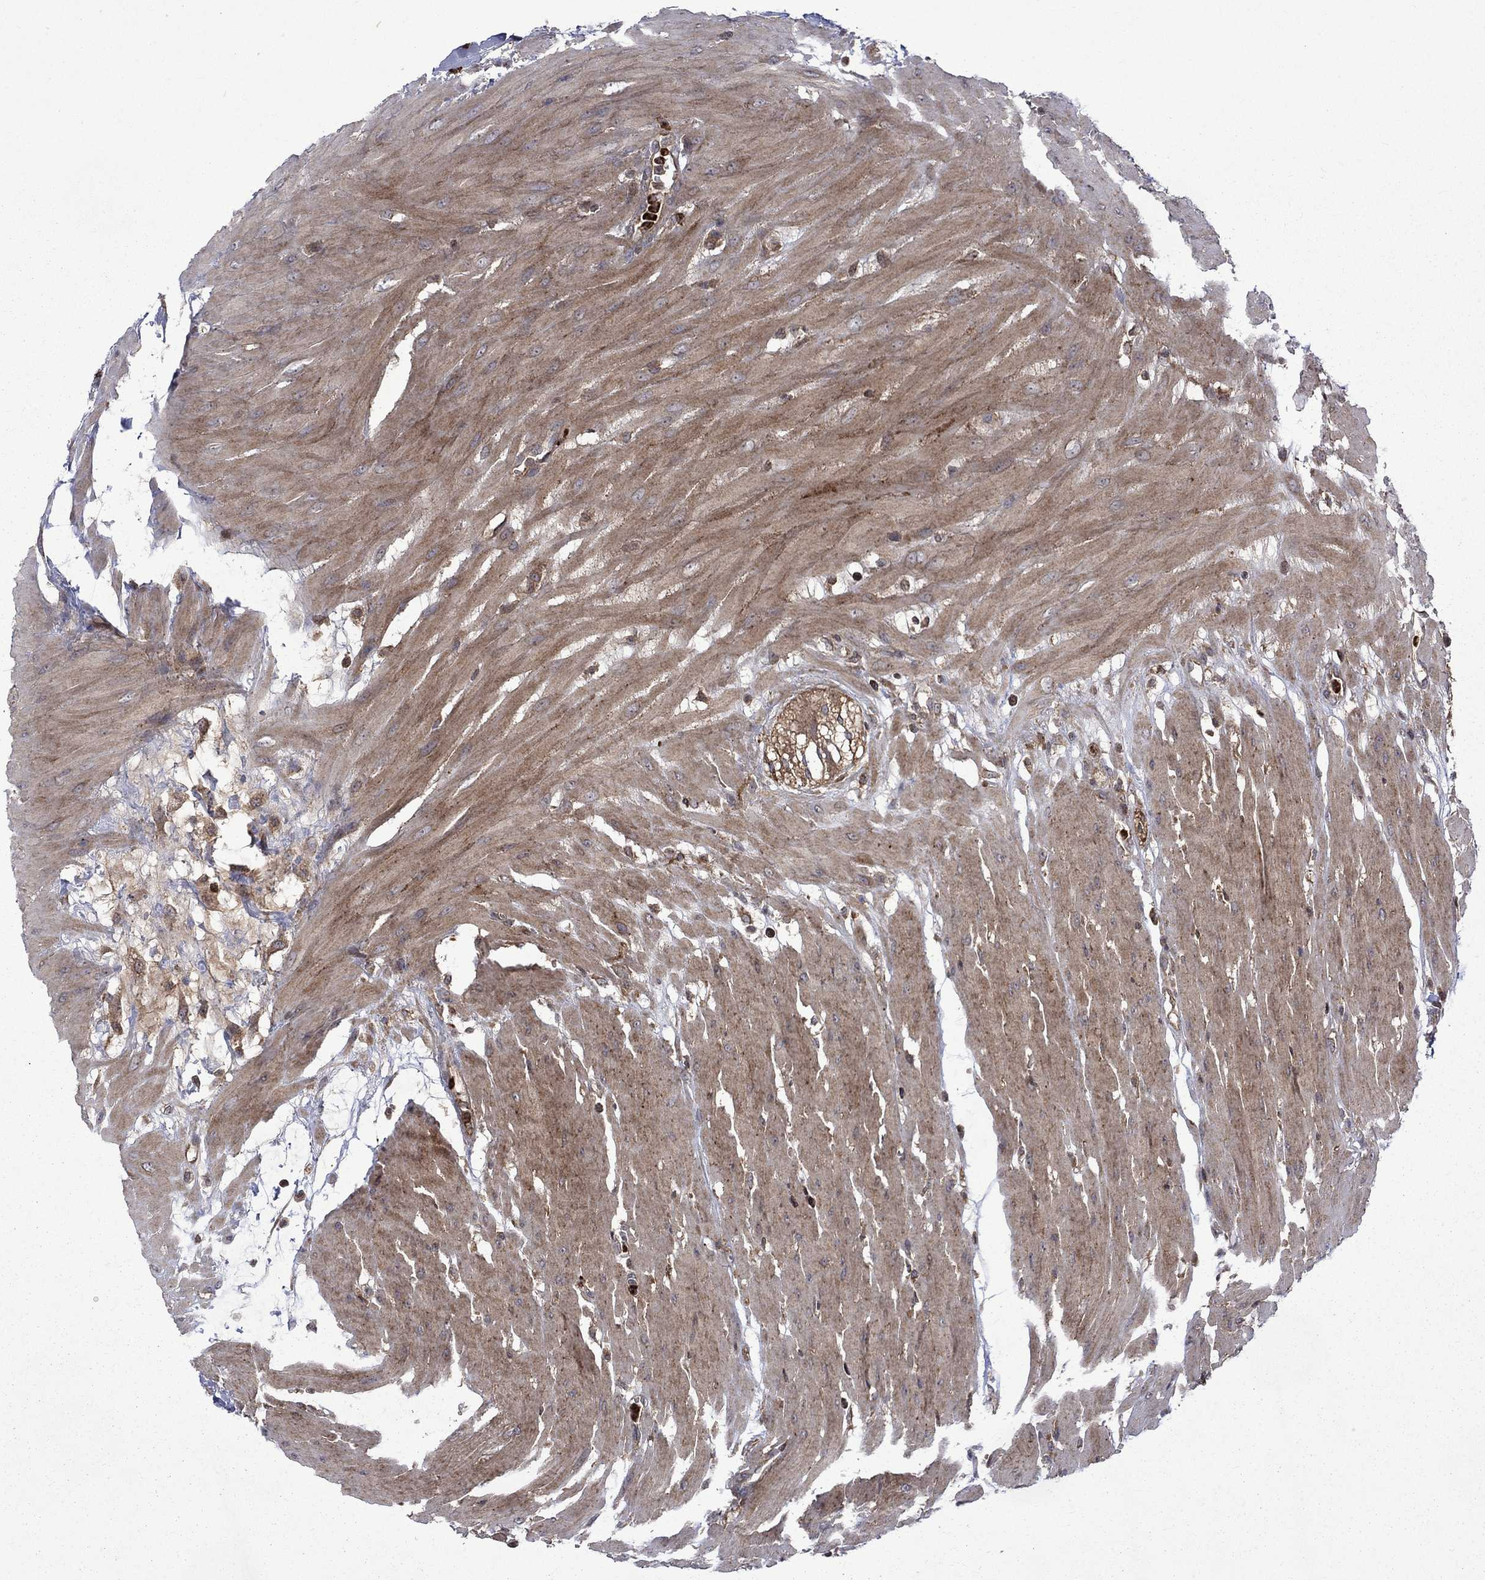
{"staining": {"intensity": "negative", "quantity": "none", "location": "none"}, "tissue": "colon", "cell_type": "Endothelial cells", "image_type": "normal", "snomed": [{"axis": "morphology", "description": "Normal tissue, NOS"}, {"axis": "morphology", "description": "Adenocarcinoma, NOS"}, {"axis": "topography", "description": "Colon"}], "caption": "Human colon stained for a protein using immunohistochemistry (IHC) reveals no expression in endothelial cells.", "gene": "TMEM33", "patient": {"sex": "male", "age": 65}}